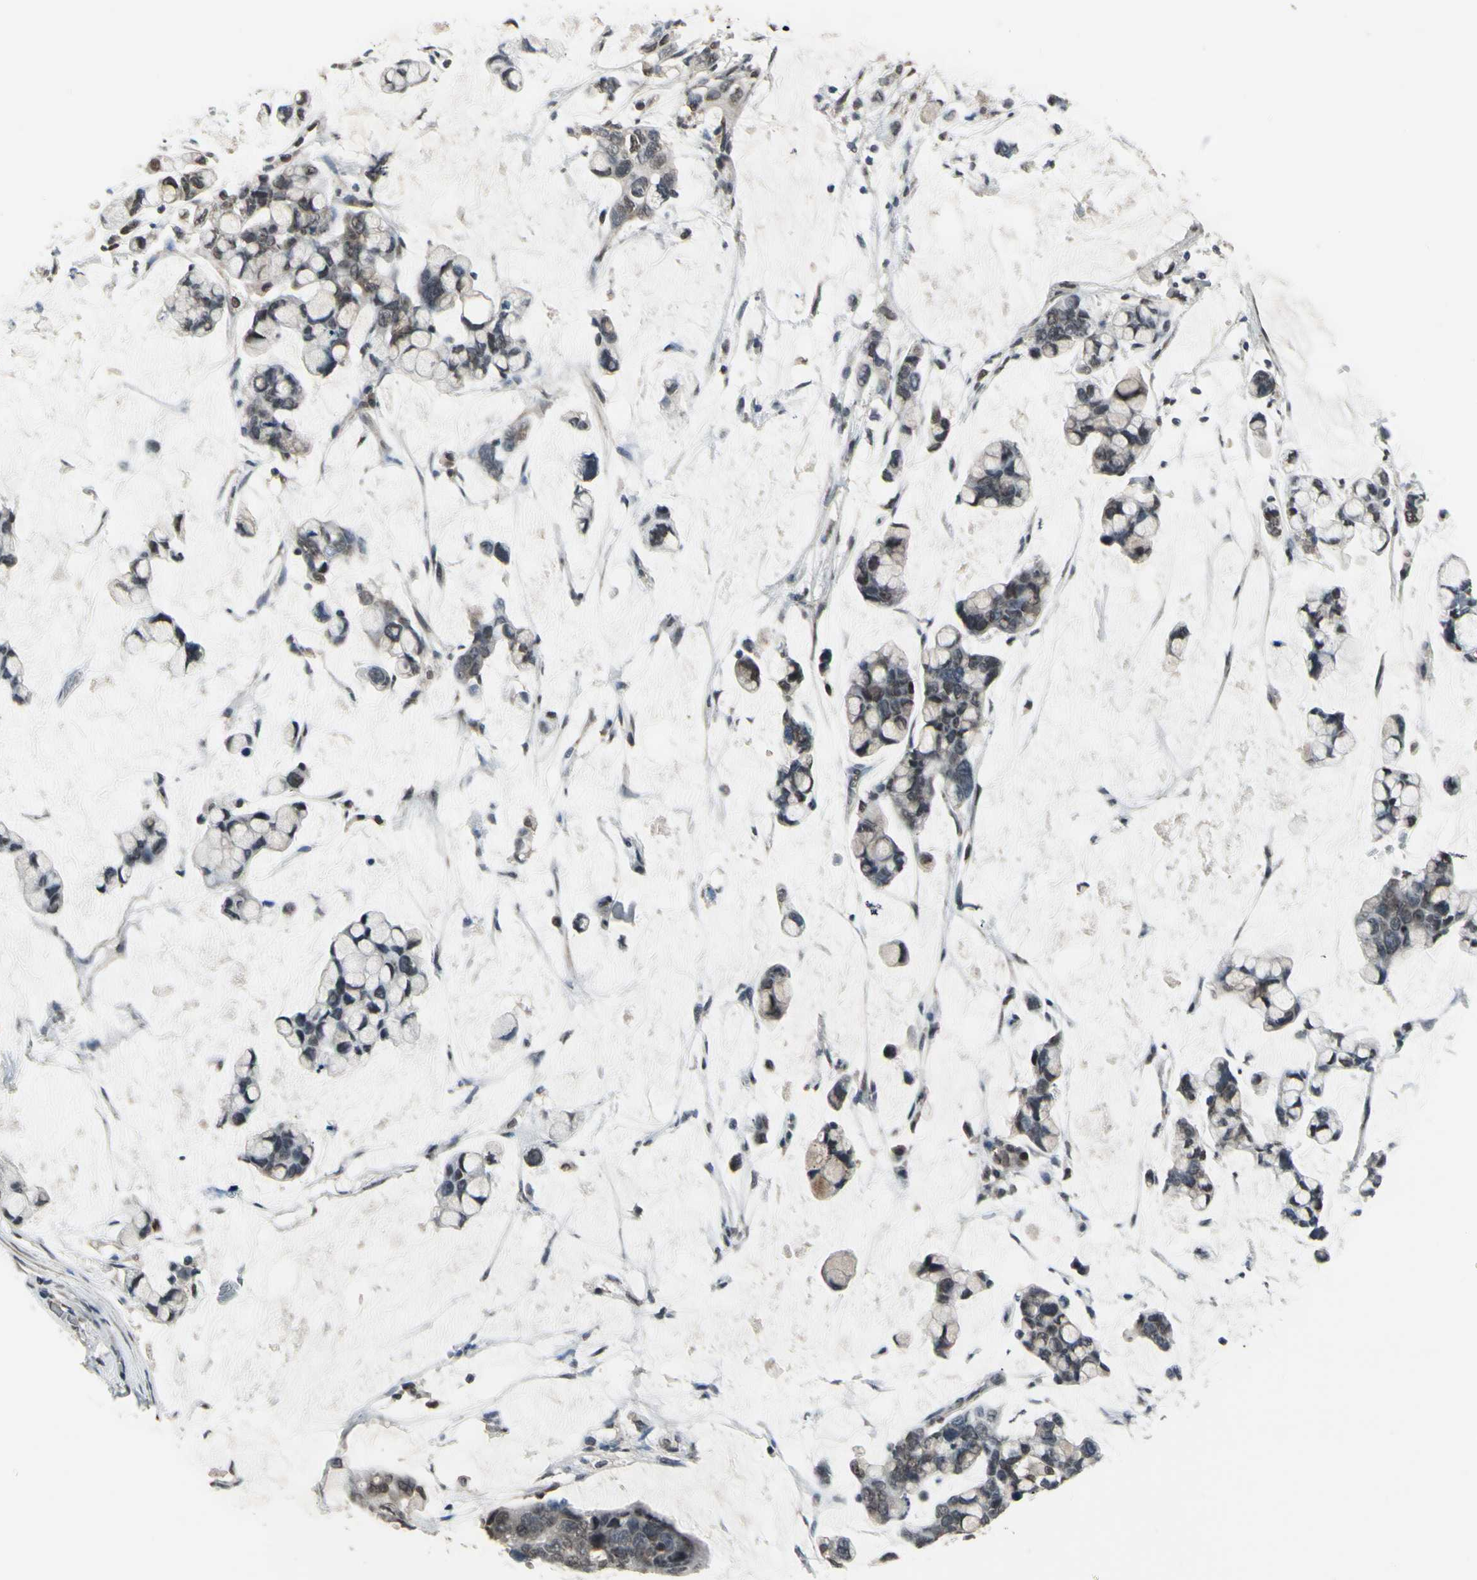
{"staining": {"intensity": "weak", "quantity": "<25%", "location": "cytoplasmic/membranous,nuclear"}, "tissue": "stomach cancer", "cell_type": "Tumor cells", "image_type": "cancer", "snomed": [{"axis": "morphology", "description": "Adenocarcinoma, NOS"}, {"axis": "topography", "description": "Stomach, lower"}], "caption": "Immunohistochemical staining of human stomach cancer shows no significant staining in tumor cells.", "gene": "ZNF174", "patient": {"sex": "male", "age": 84}}